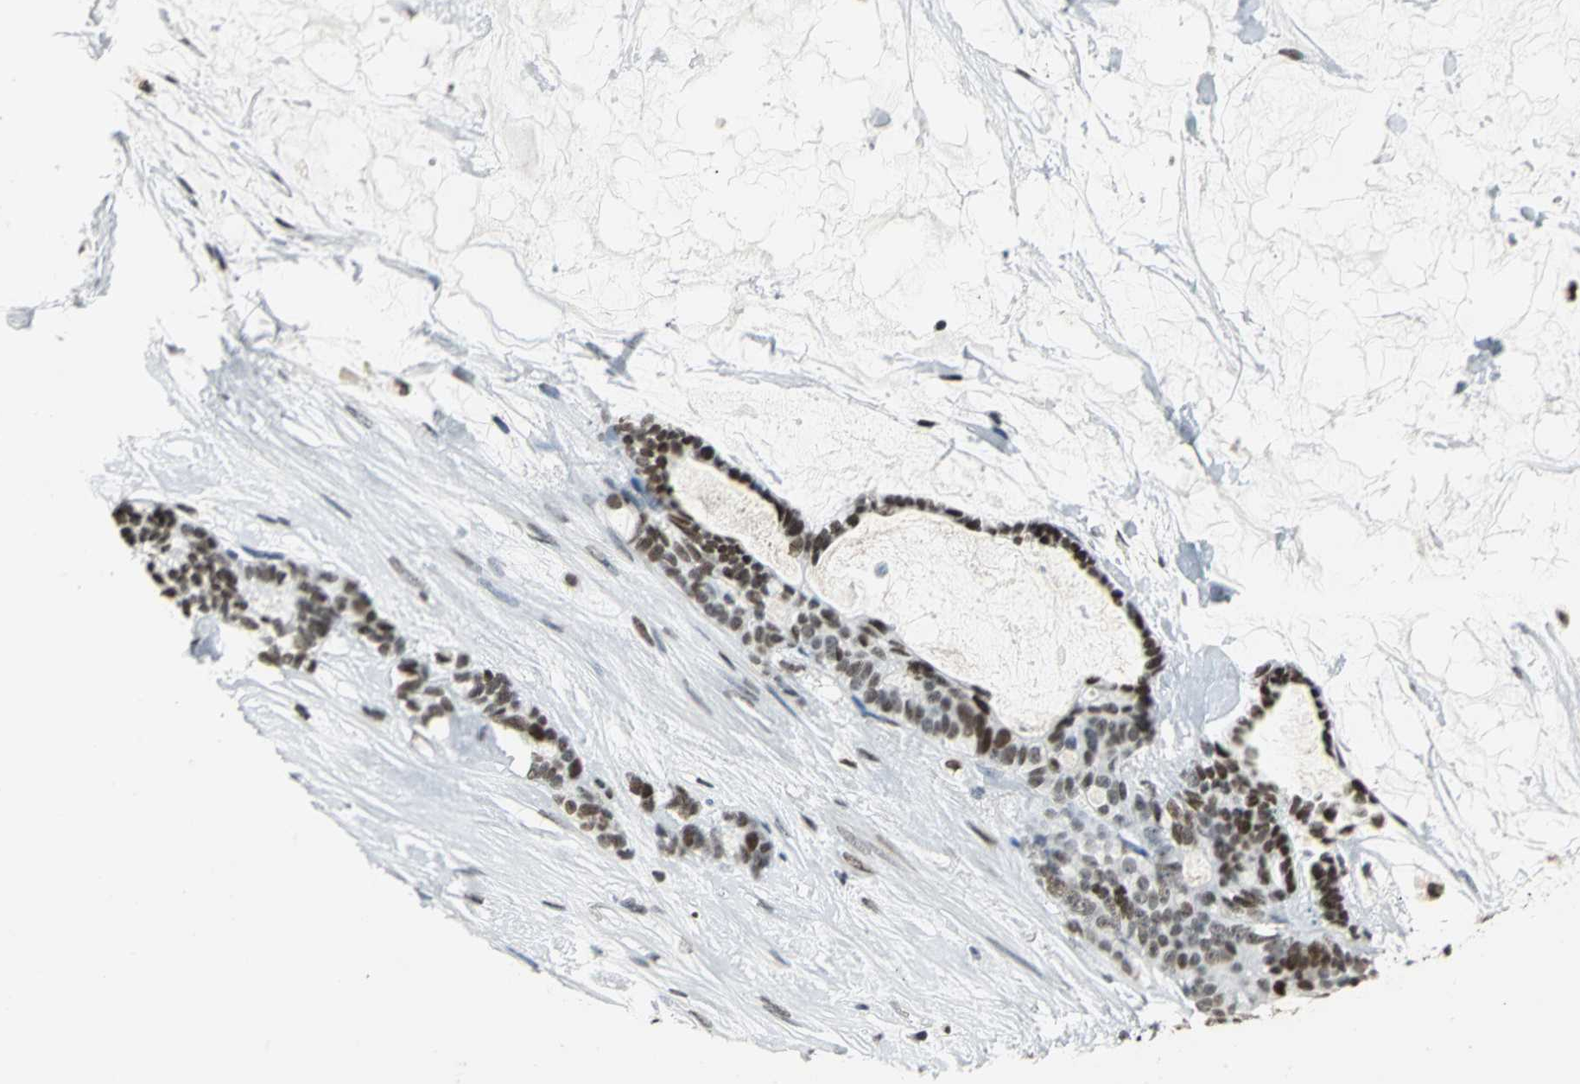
{"staining": {"intensity": "strong", "quantity": ">75%", "location": "nuclear"}, "tissue": "pancreatic cancer", "cell_type": "Tumor cells", "image_type": "cancer", "snomed": [{"axis": "morphology", "description": "Adenocarcinoma, NOS"}, {"axis": "topography", "description": "Pancreas"}], "caption": "Pancreatic cancer (adenocarcinoma) stained with DAB IHC reveals high levels of strong nuclear positivity in about >75% of tumor cells.", "gene": "HNRNPD", "patient": {"sex": "female", "age": 73}}